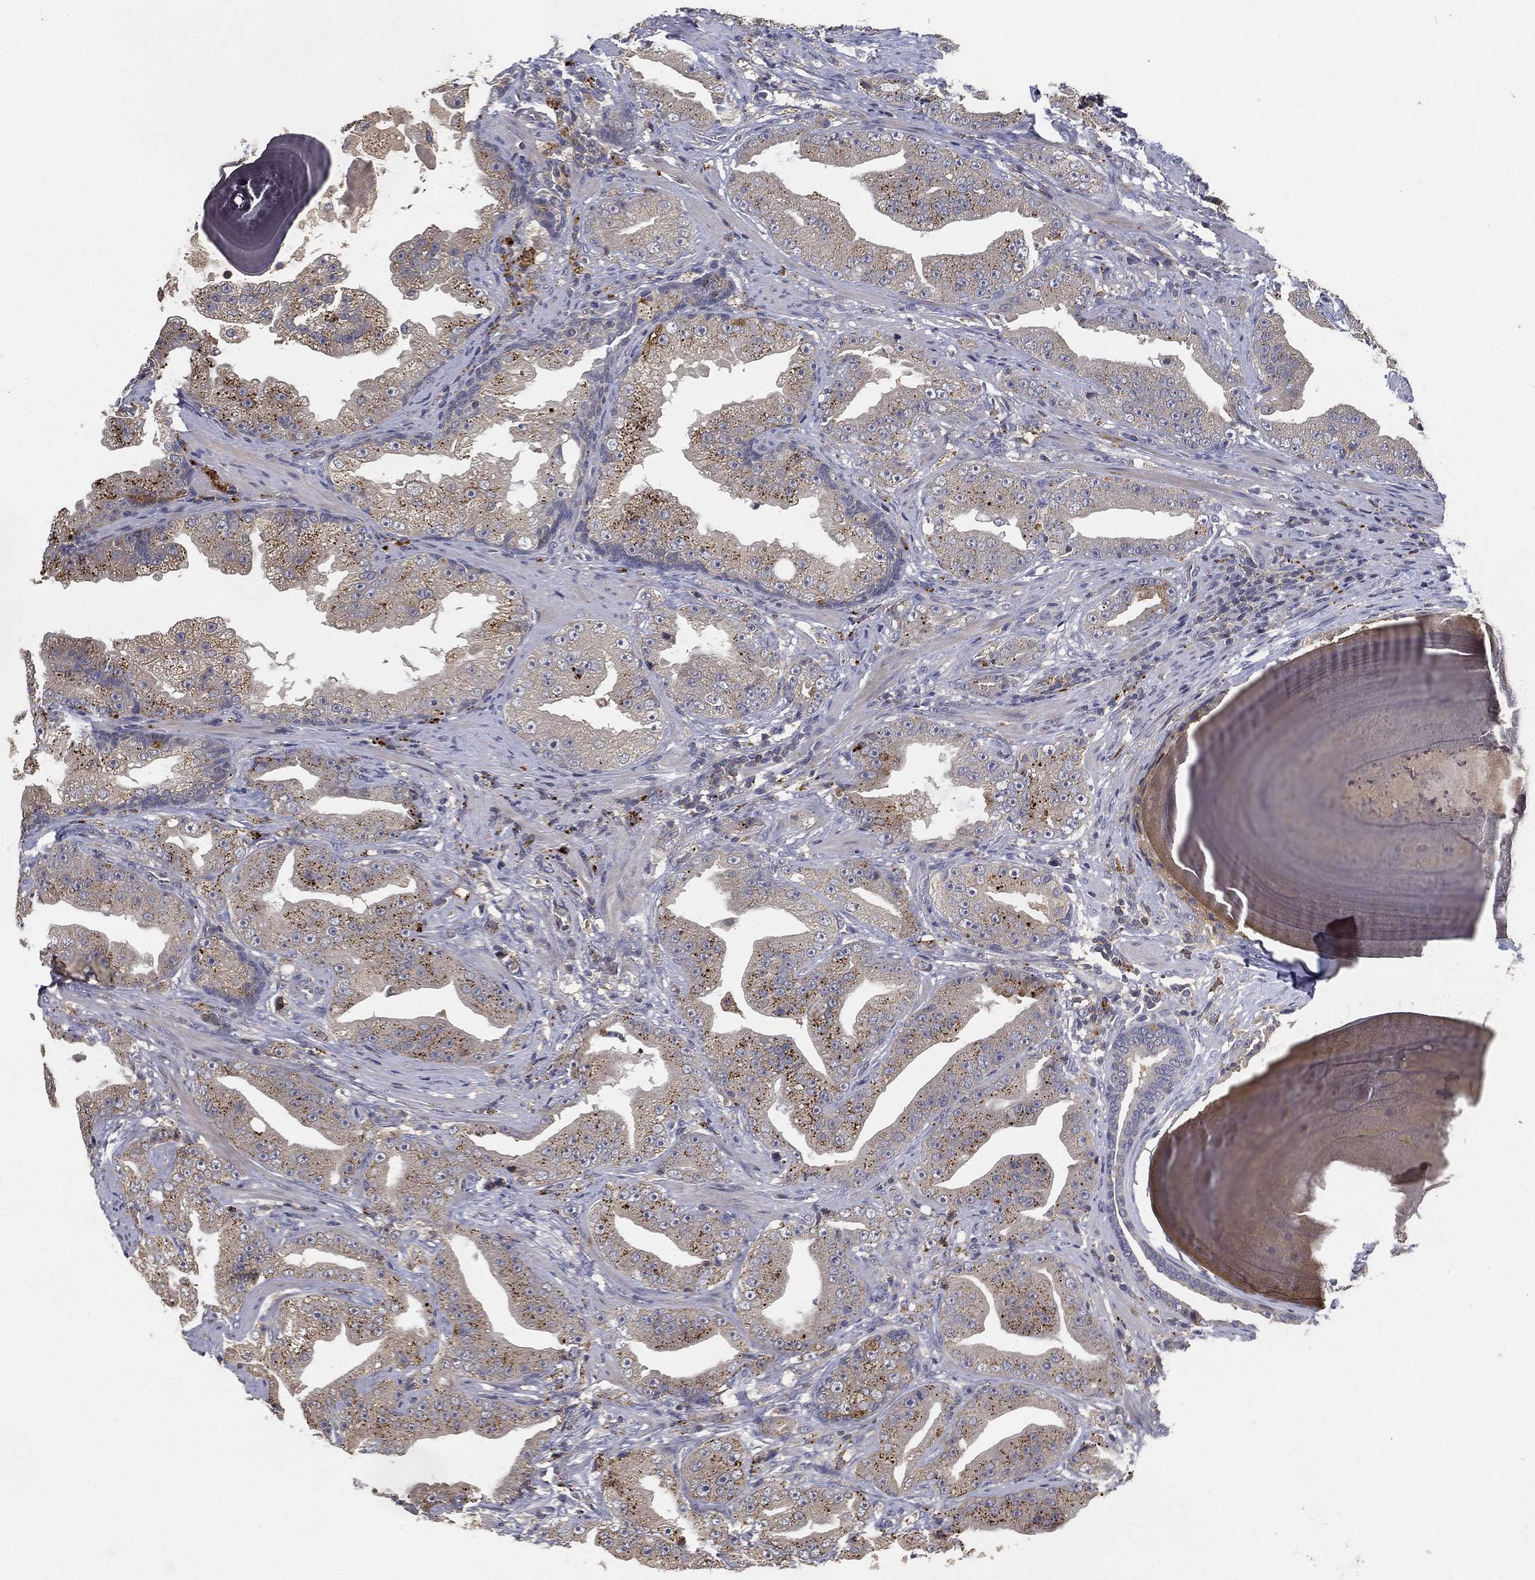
{"staining": {"intensity": "negative", "quantity": "none", "location": "none"}, "tissue": "prostate cancer", "cell_type": "Tumor cells", "image_type": "cancer", "snomed": [{"axis": "morphology", "description": "Adenocarcinoma, Low grade"}, {"axis": "topography", "description": "Prostate"}], "caption": "This is an immunohistochemistry (IHC) image of prostate adenocarcinoma (low-grade). There is no staining in tumor cells.", "gene": "CFAP251", "patient": {"sex": "male", "age": 62}}